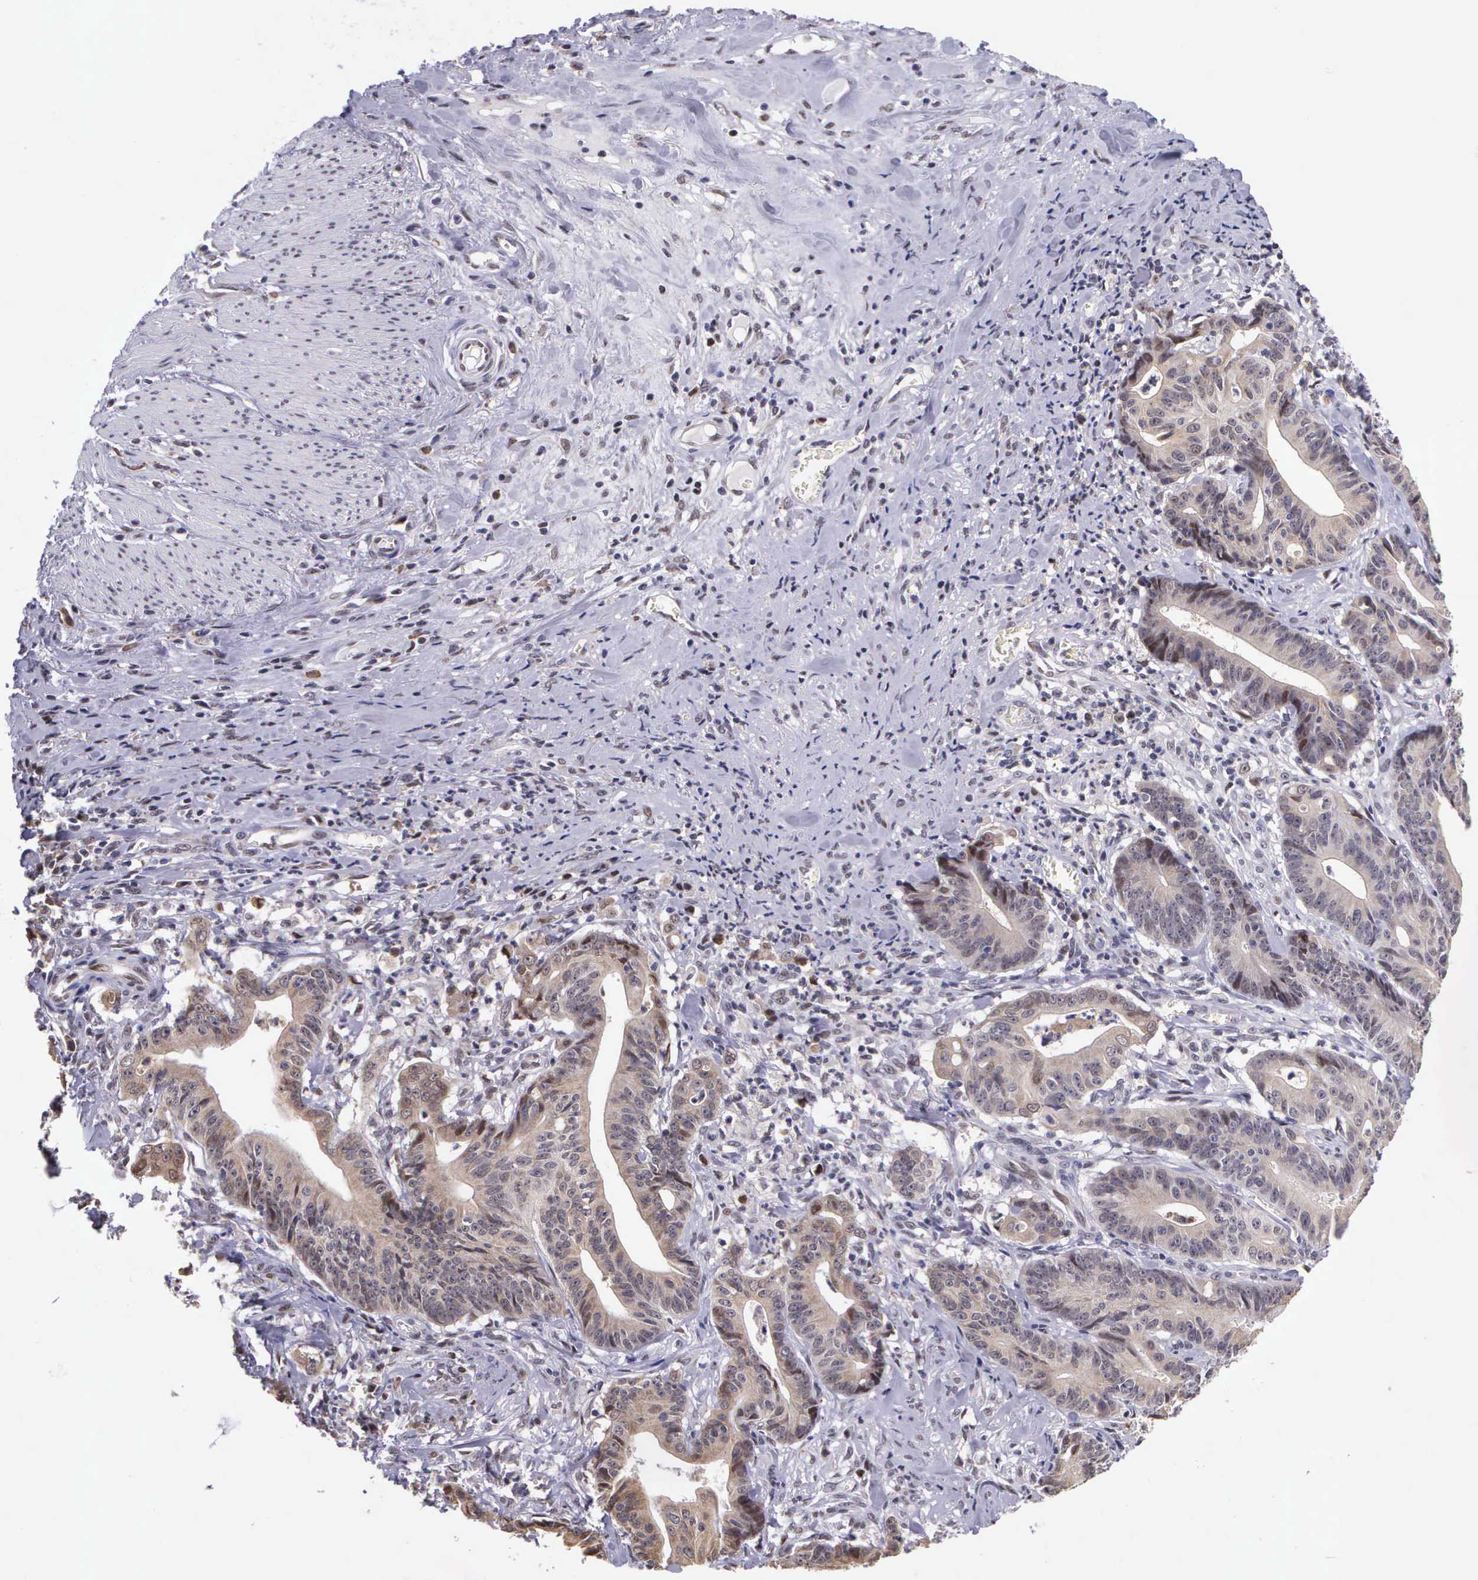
{"staining": {"intensity": "weak", "quantity": "25%-75%", "location": "cytoplasmic/membranous"}, "tissue": "stomach cancer", "cell_type": "Tumor cells", "image_type": "cancer", "snomed": [{"axis": "morphology", "description": "Adenocarcinoma, NOS"}, {"axis": "topography", "description": "Stomach, lower"}], "caption": "High-power microscopy captured an IHC photomicrograph of stomach cancer (adenocarcinoma), revealing weak cytoplasmic/membranous positivity in about 25%-75% of tumor cells.", "gene": "SLC25A21", "patient": {"sex": "female", "age": 86}}